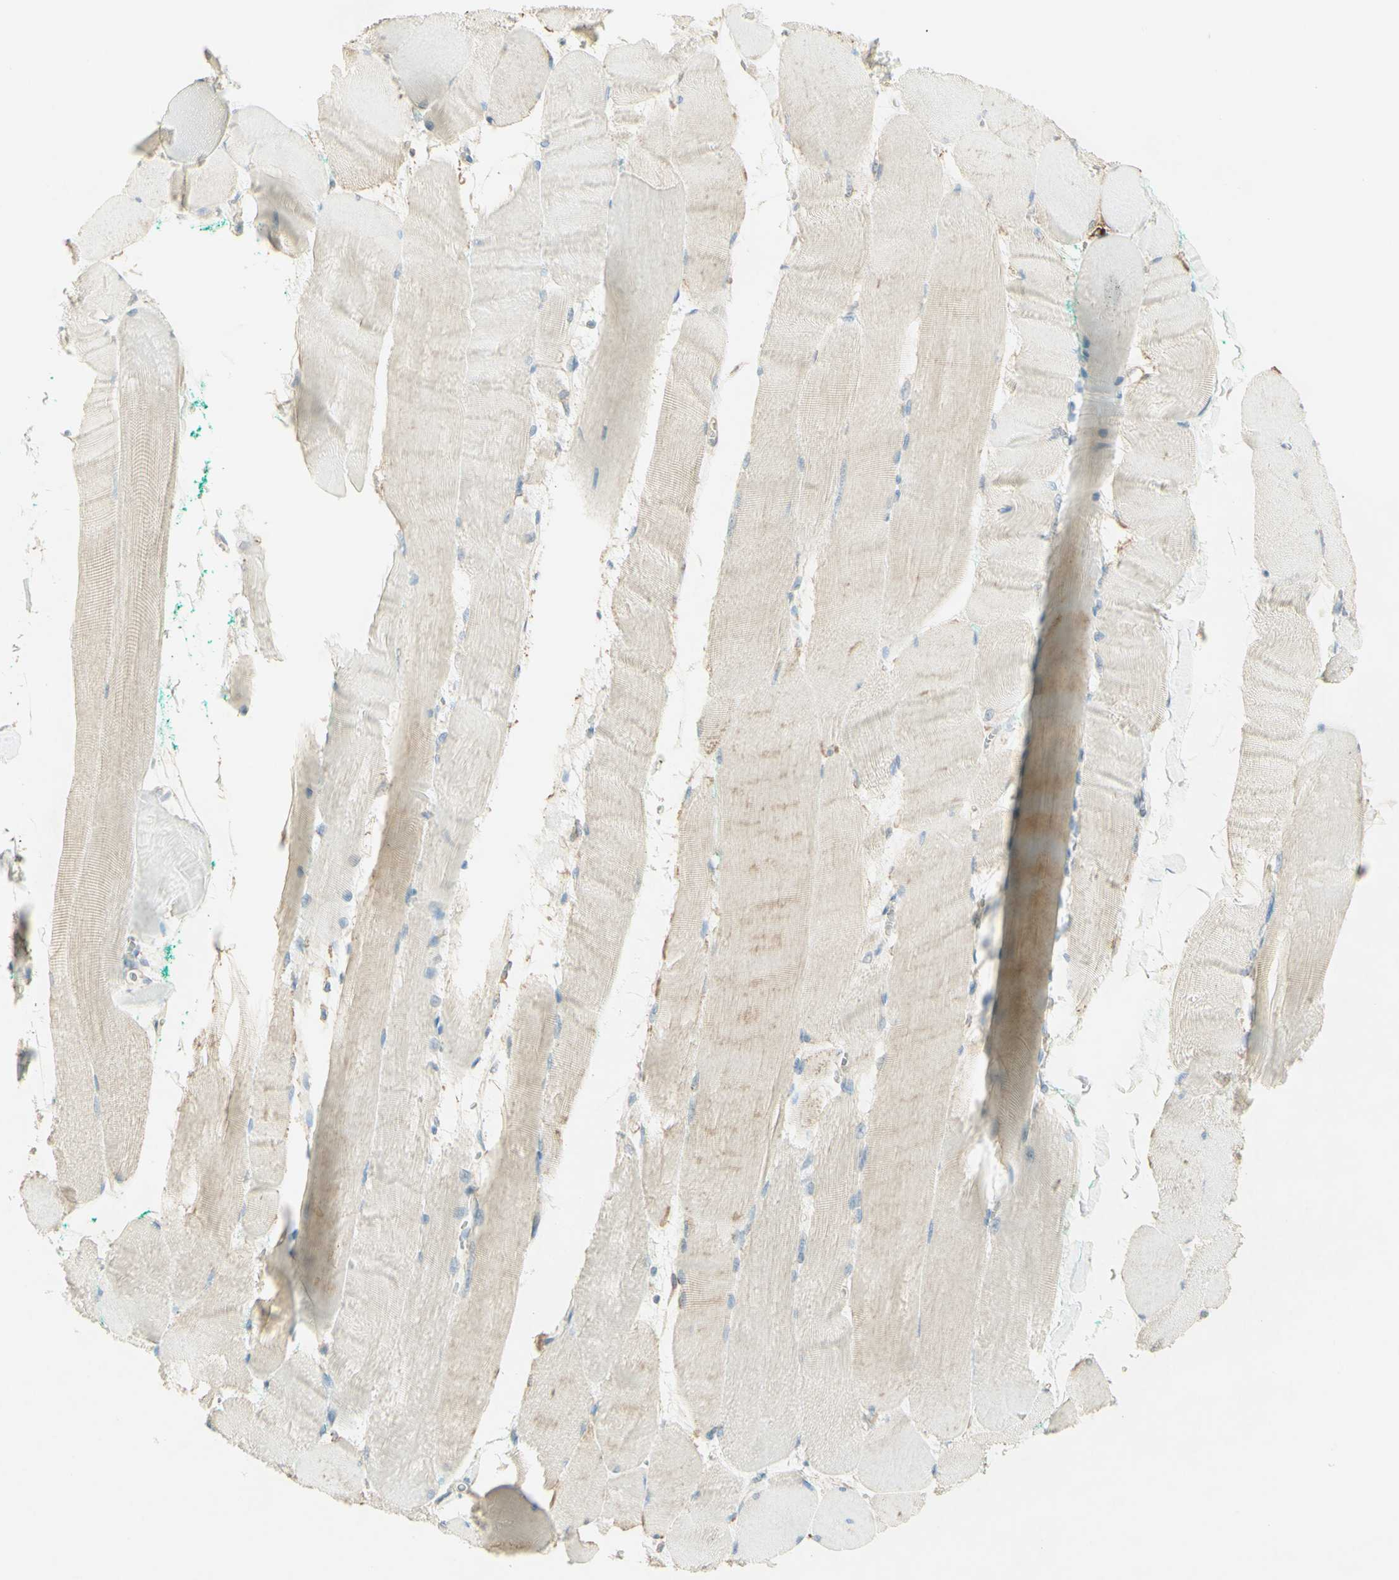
{"staining": {"intensity": "weak", "quantity": ">75%", "location": "cytoplasmic/membranous"}, "tissue": "skeletal muscle", "cell_type": "Myocytes", "image_type": "normal", "snomed": [{"axis": "morphology", "description": "Normal tissue, NOS"}, {"axis": "morphology", "description": "Squamous cell carcinoma, NOS"}, {"axis": "topography", "description": "Skeletal muscle"}], "caption": "Protein expression analysis of unremarkable human skeletal muscle reveals weak cytoplasmic/membranous expression in about >75% of myocytes. (DAB (3,3'-diaminobenzidine) IHC, brown staining for protein, blue staining for nuclei).", "gene": "TNN", "patient": {"sex": "male", "age": 51}}